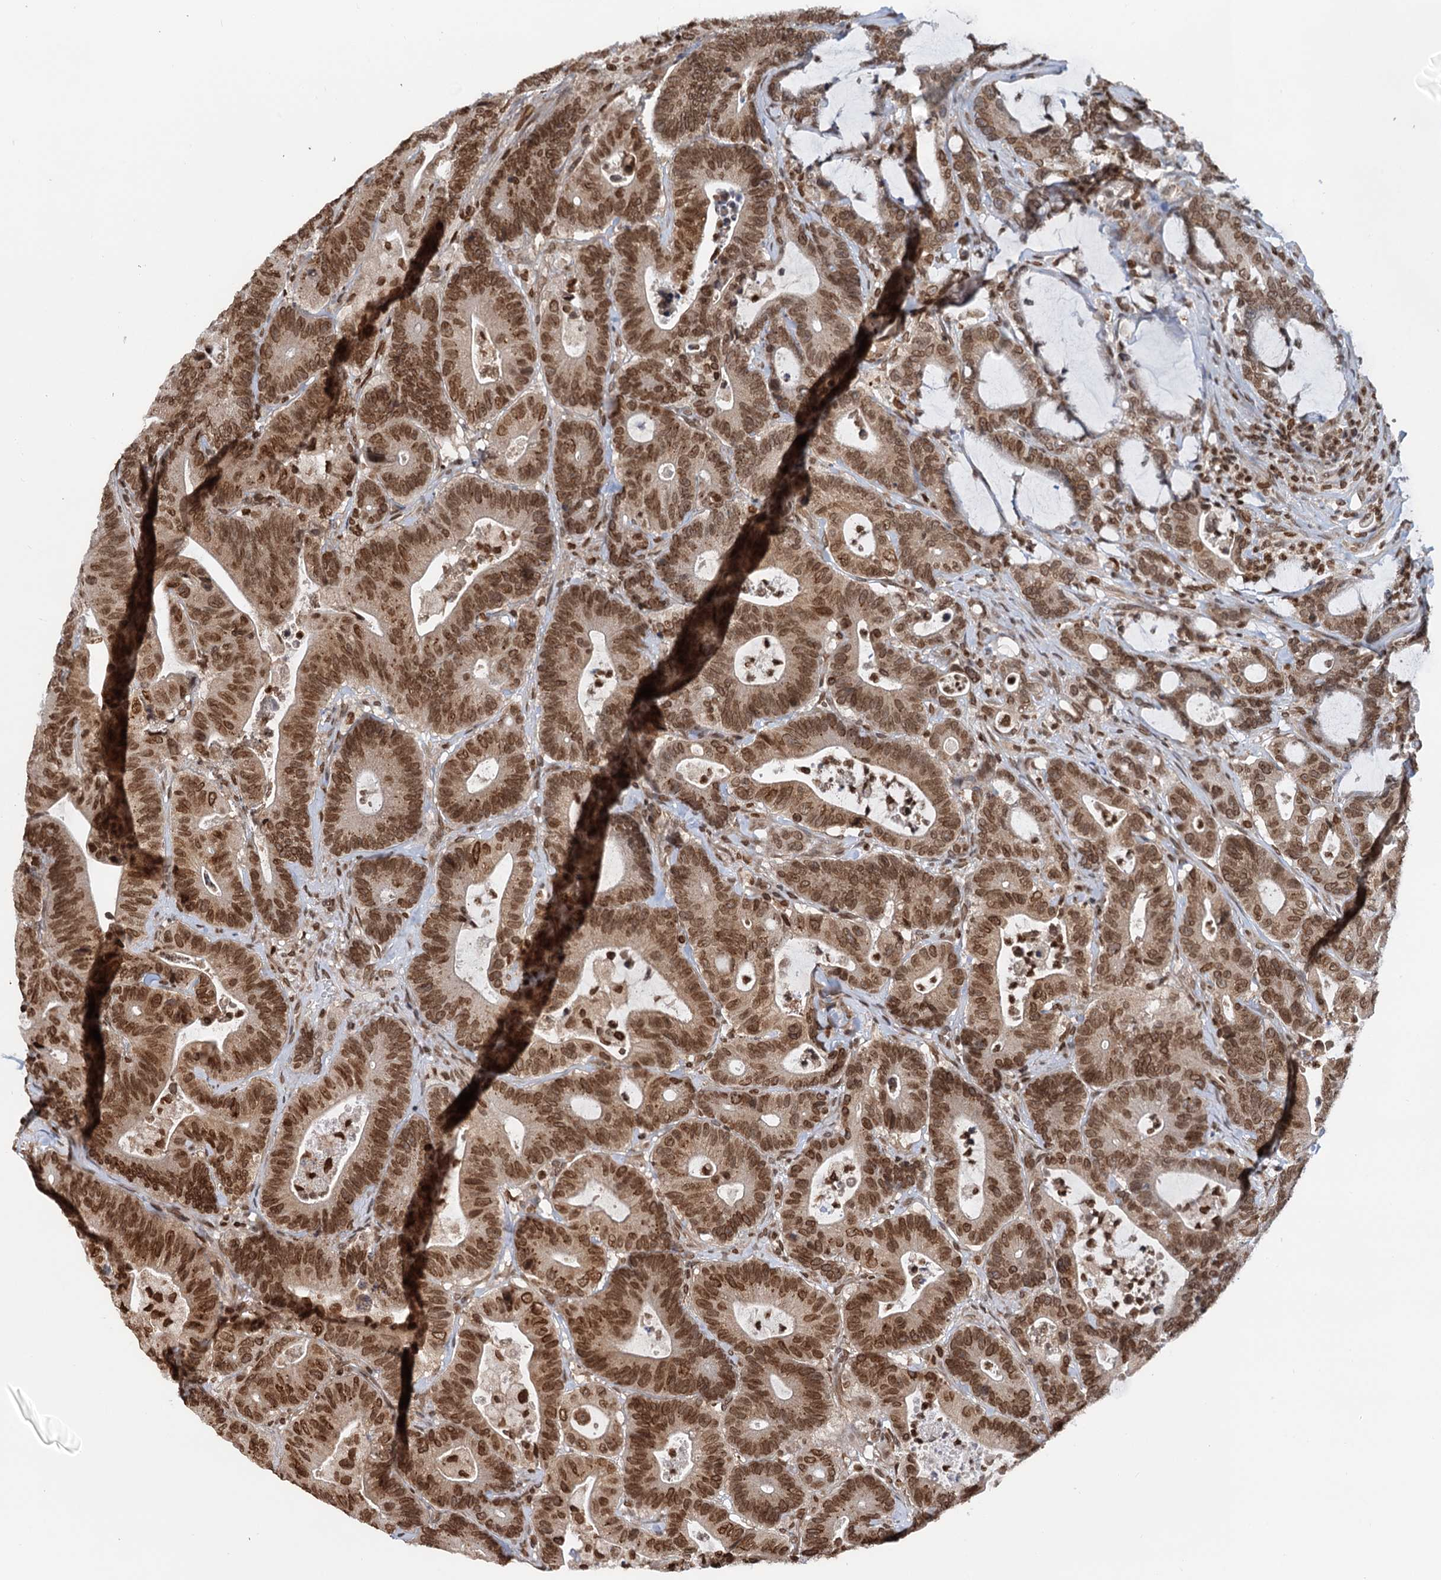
{"staining": {"intensity": "moderate", "quantity": ">75%", "location": "nuclear"}, "tissue": "colorectal cancer", "cell_type": "Tumor cells", "image_type": "cancer", "snomed": [{"axis": "morphology", "description": "Adenocarcinoma, NOS"}, {"axis": "topography", "description": "Colon"}], "caption": "Moderate nuclear protein expression is identified in about >75% of tumor cells in colorectal cancer (adenocarcinoma).", "gene": "ZC3H13", "patient": {"sex": "female", "age": 84}}